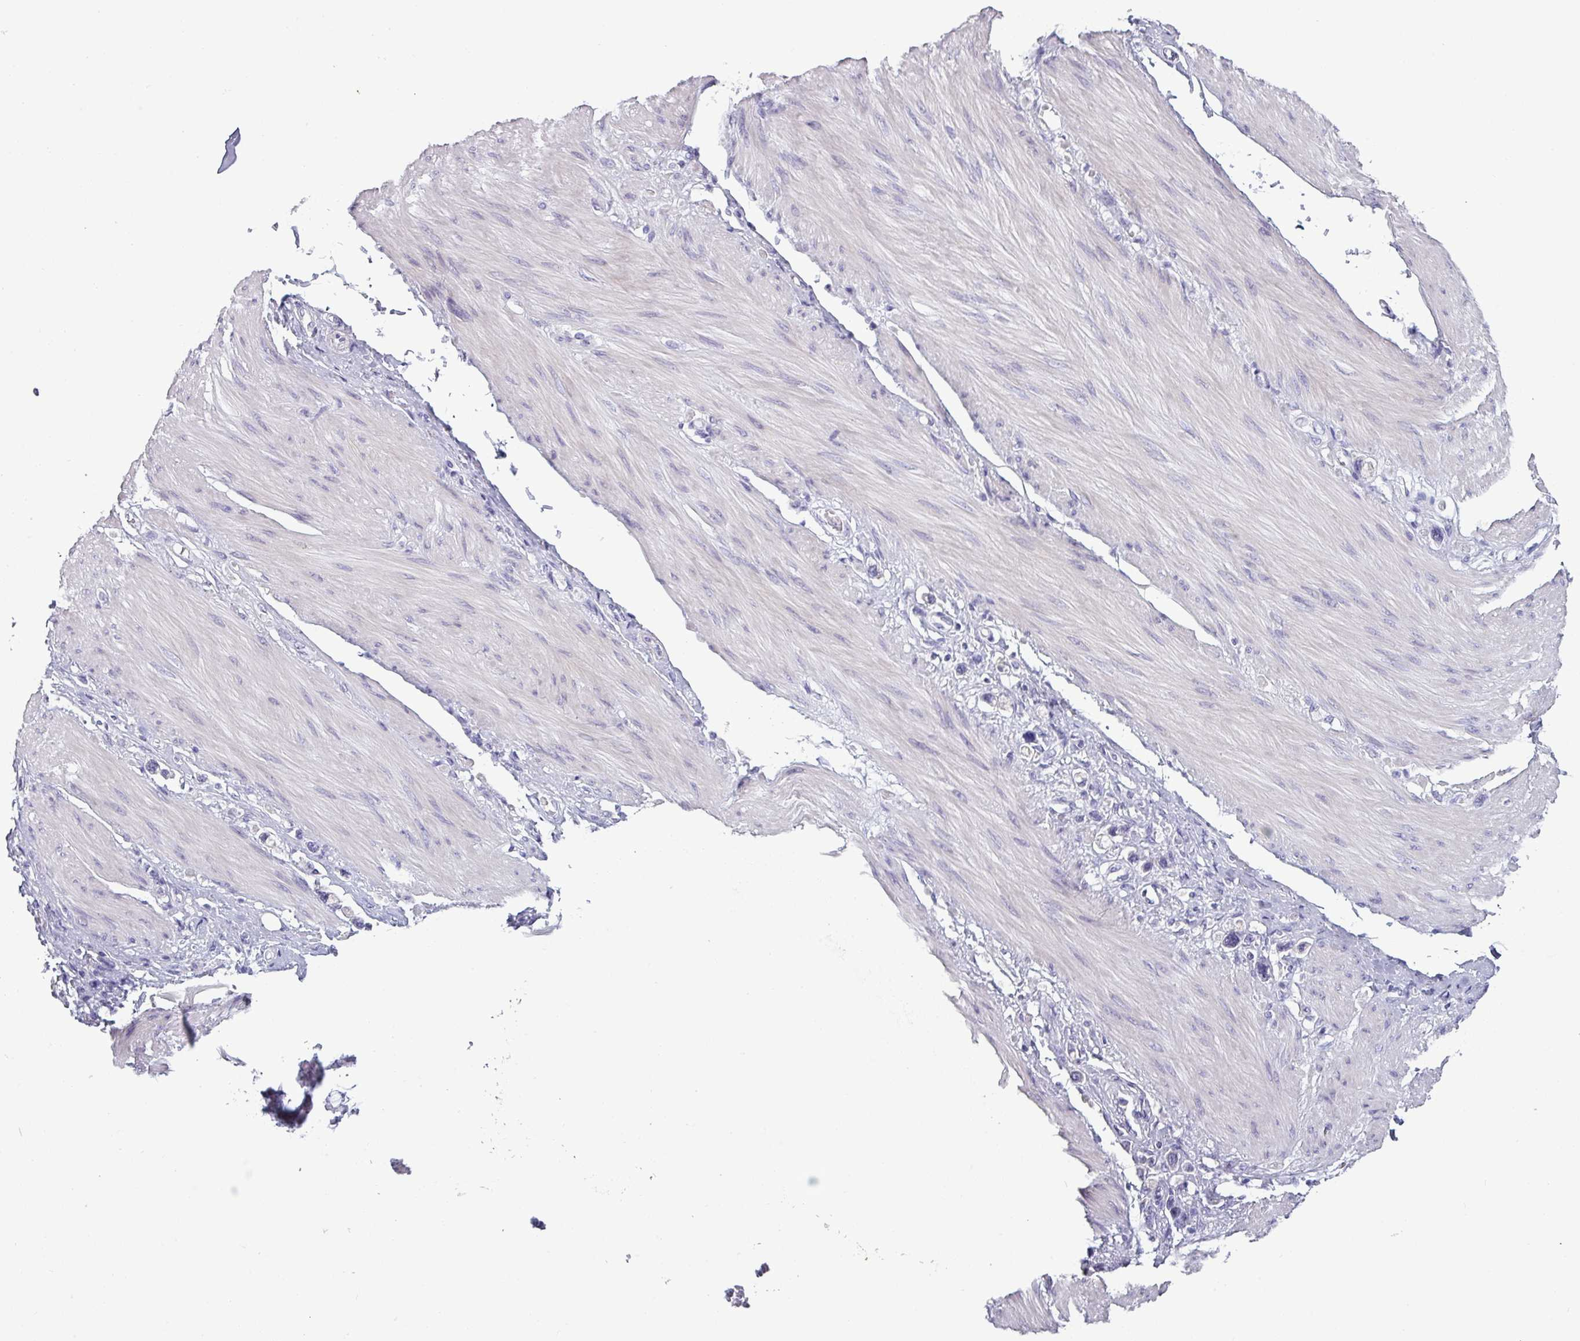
{"staining": {"intensity": "negative", "quantity": "none", "location": "none"}, "tissue": "stomach cancer", "cell_type": "Tumor cells", "image_type": "cancer", "snomed": [{"axis": "morphology", "description": "Adenocarcinoma, NOS"}, {"axis": "topography", "description": "Stomach"}], "caption": "DAB (3,3'-diaminobenzidine) immunohistochemical staining of human adenocarcinoma (stomach) demonstrates no significant expression in tumor cells.", "gene": "SLC26A9", "patient": {"sex": "female", "age": 65}}